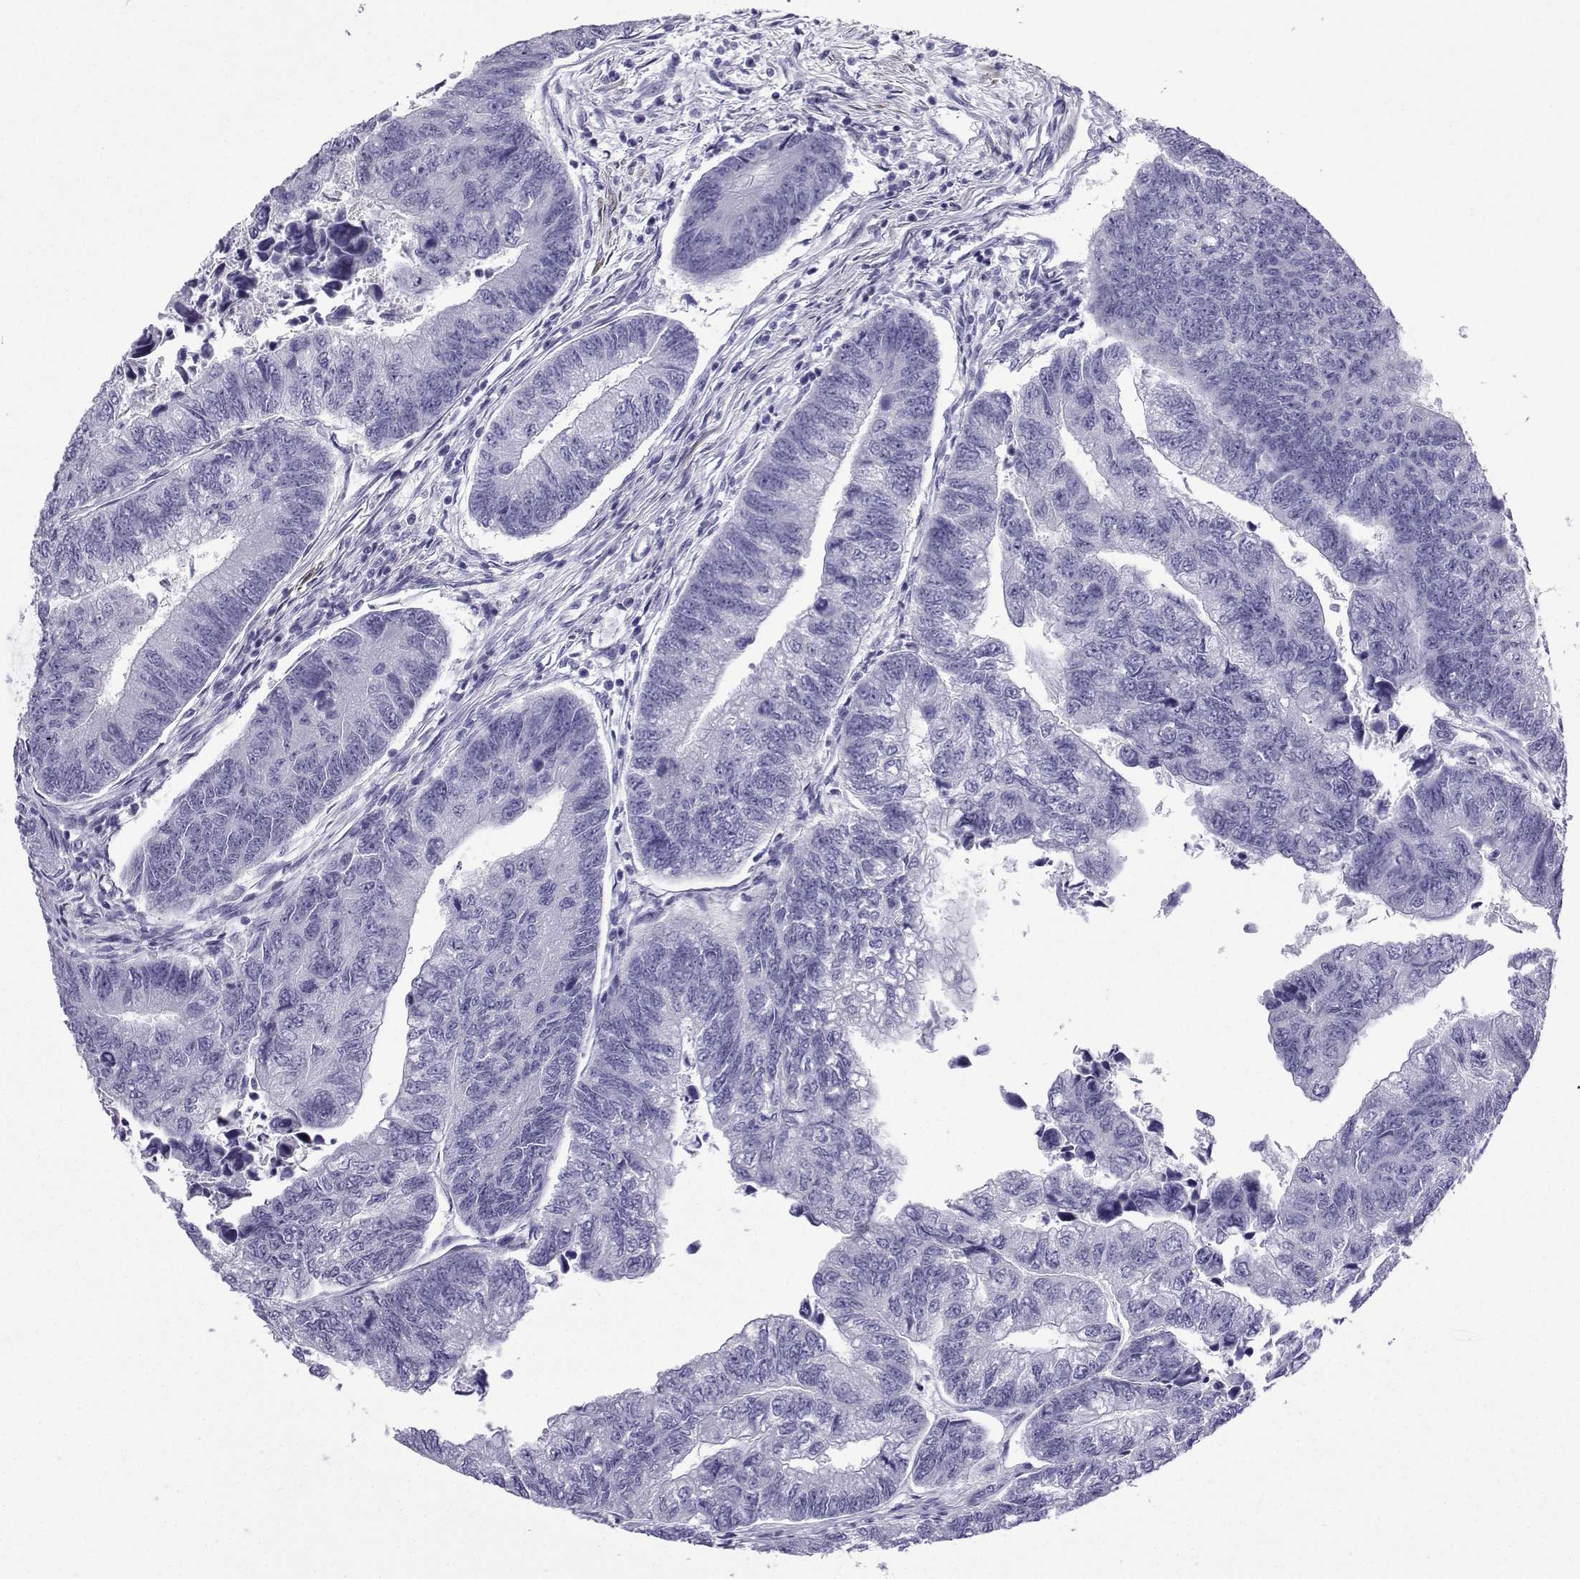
{"staining": {"intensity": "negative", "quantity": "none", "location": "none"}, "tissue": "colorectal cancer", "cell_type": "Tumor cells", "image_type": "cancer", "snomed": [{"axis": "morphology", "description": "Adenocarcinoma, NOS"}, {"axis": "topography", "description": "Colon"}], "caption": "Tumor cells are negative for protein expression in human colorectal cancer.", "gene": "KCNF1", "patient": {"sex": "female", "age": 65}}